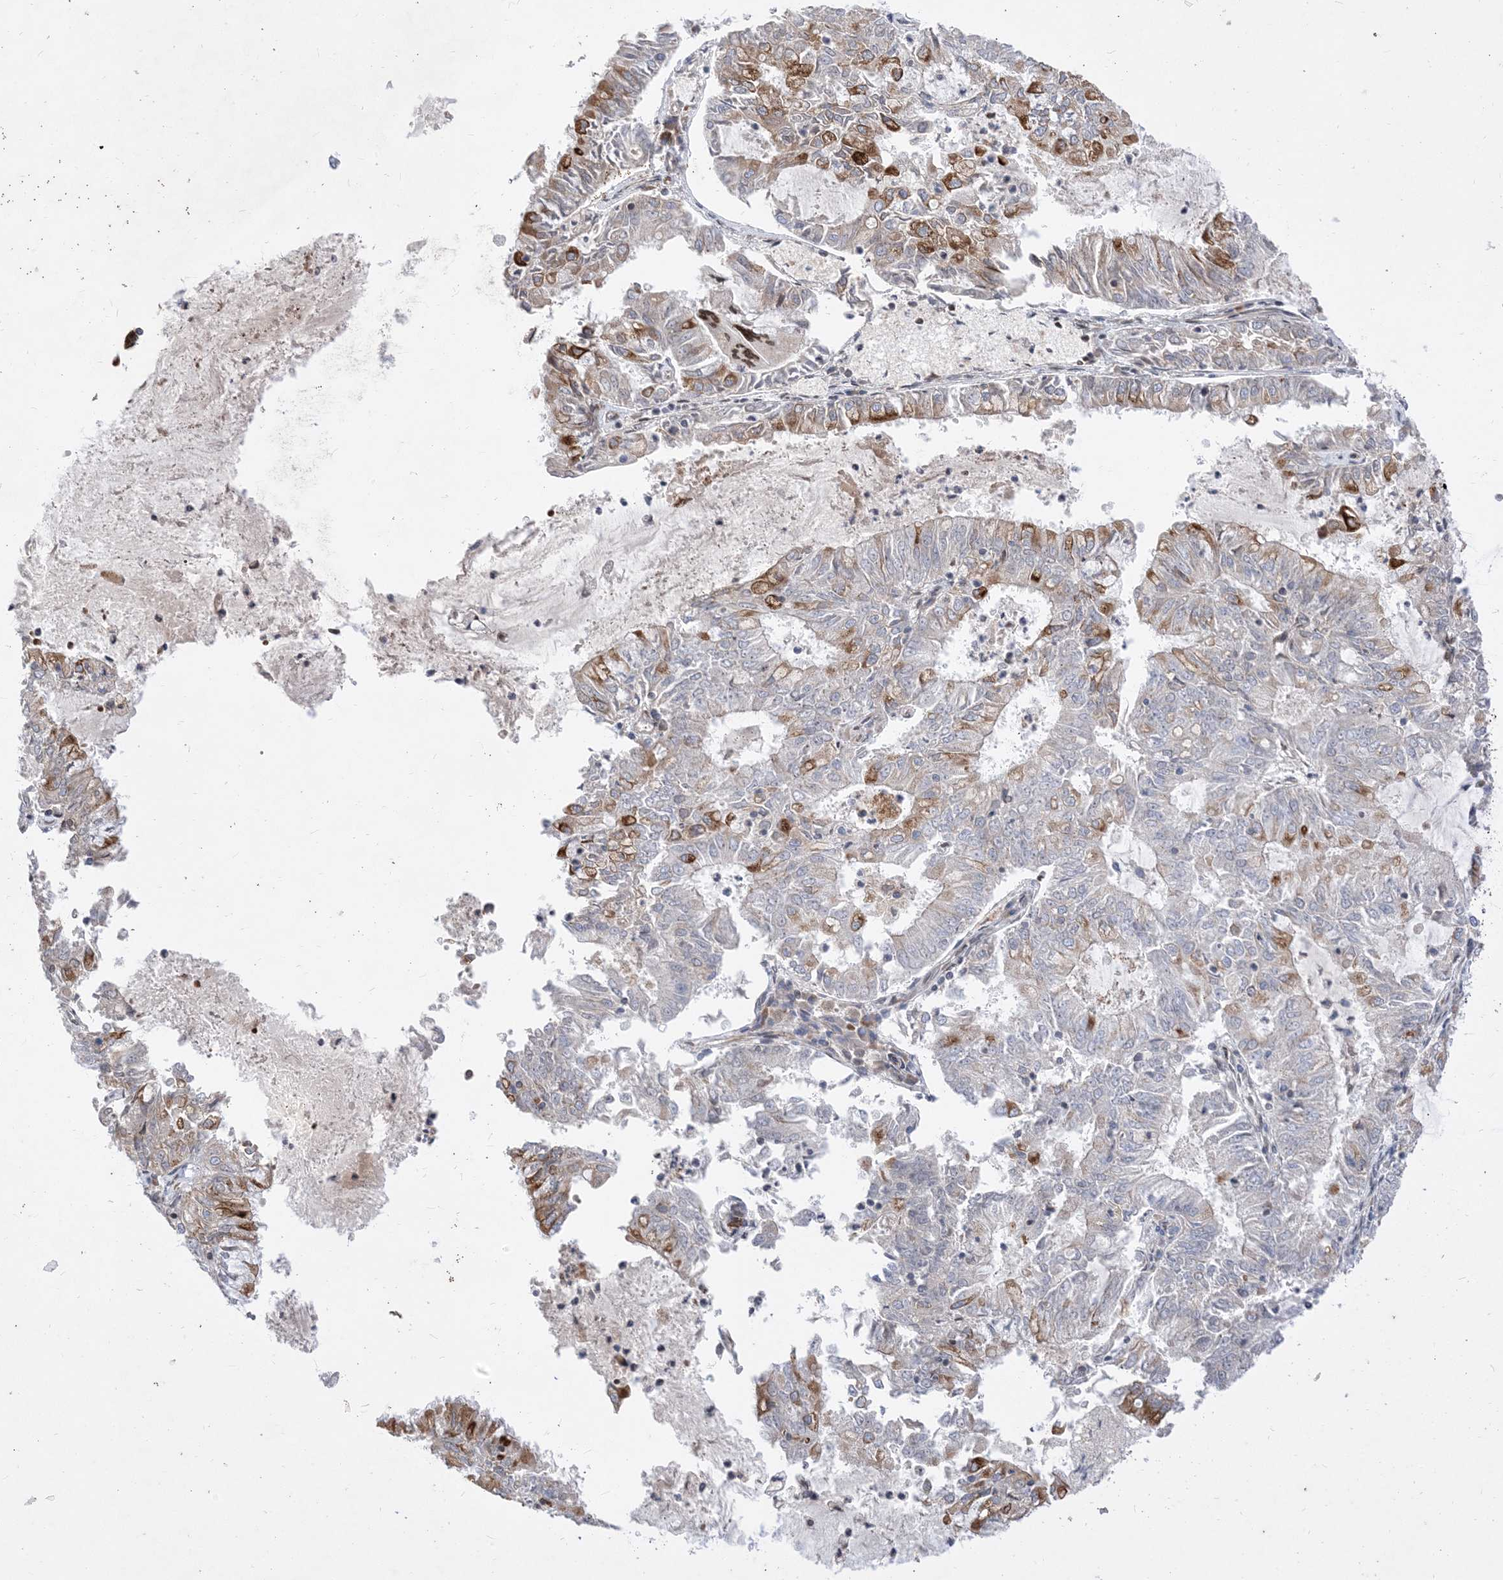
{"staining": {"intensity": "moderate", "quantity": "<25%", "location": "cytoplasmic/membranous"}, "tissue": "endometrial cancer", "cell_type": "Tumor cells", "image_type": "cancer", "snomed": [{"axis": "morphology", "description": "Adenocarcinoma, NOS"}, {"axis": "topography", "description": "Endometrium"}], "caption": "Endometrial cancer stained with immunohistochemistry (IHC) displays moderate cytoplasmic/membranous positivity in approximately <25% of tumor cells.", "gene": "TYSND1", "patient": {"sex": "female", "age": 57}}